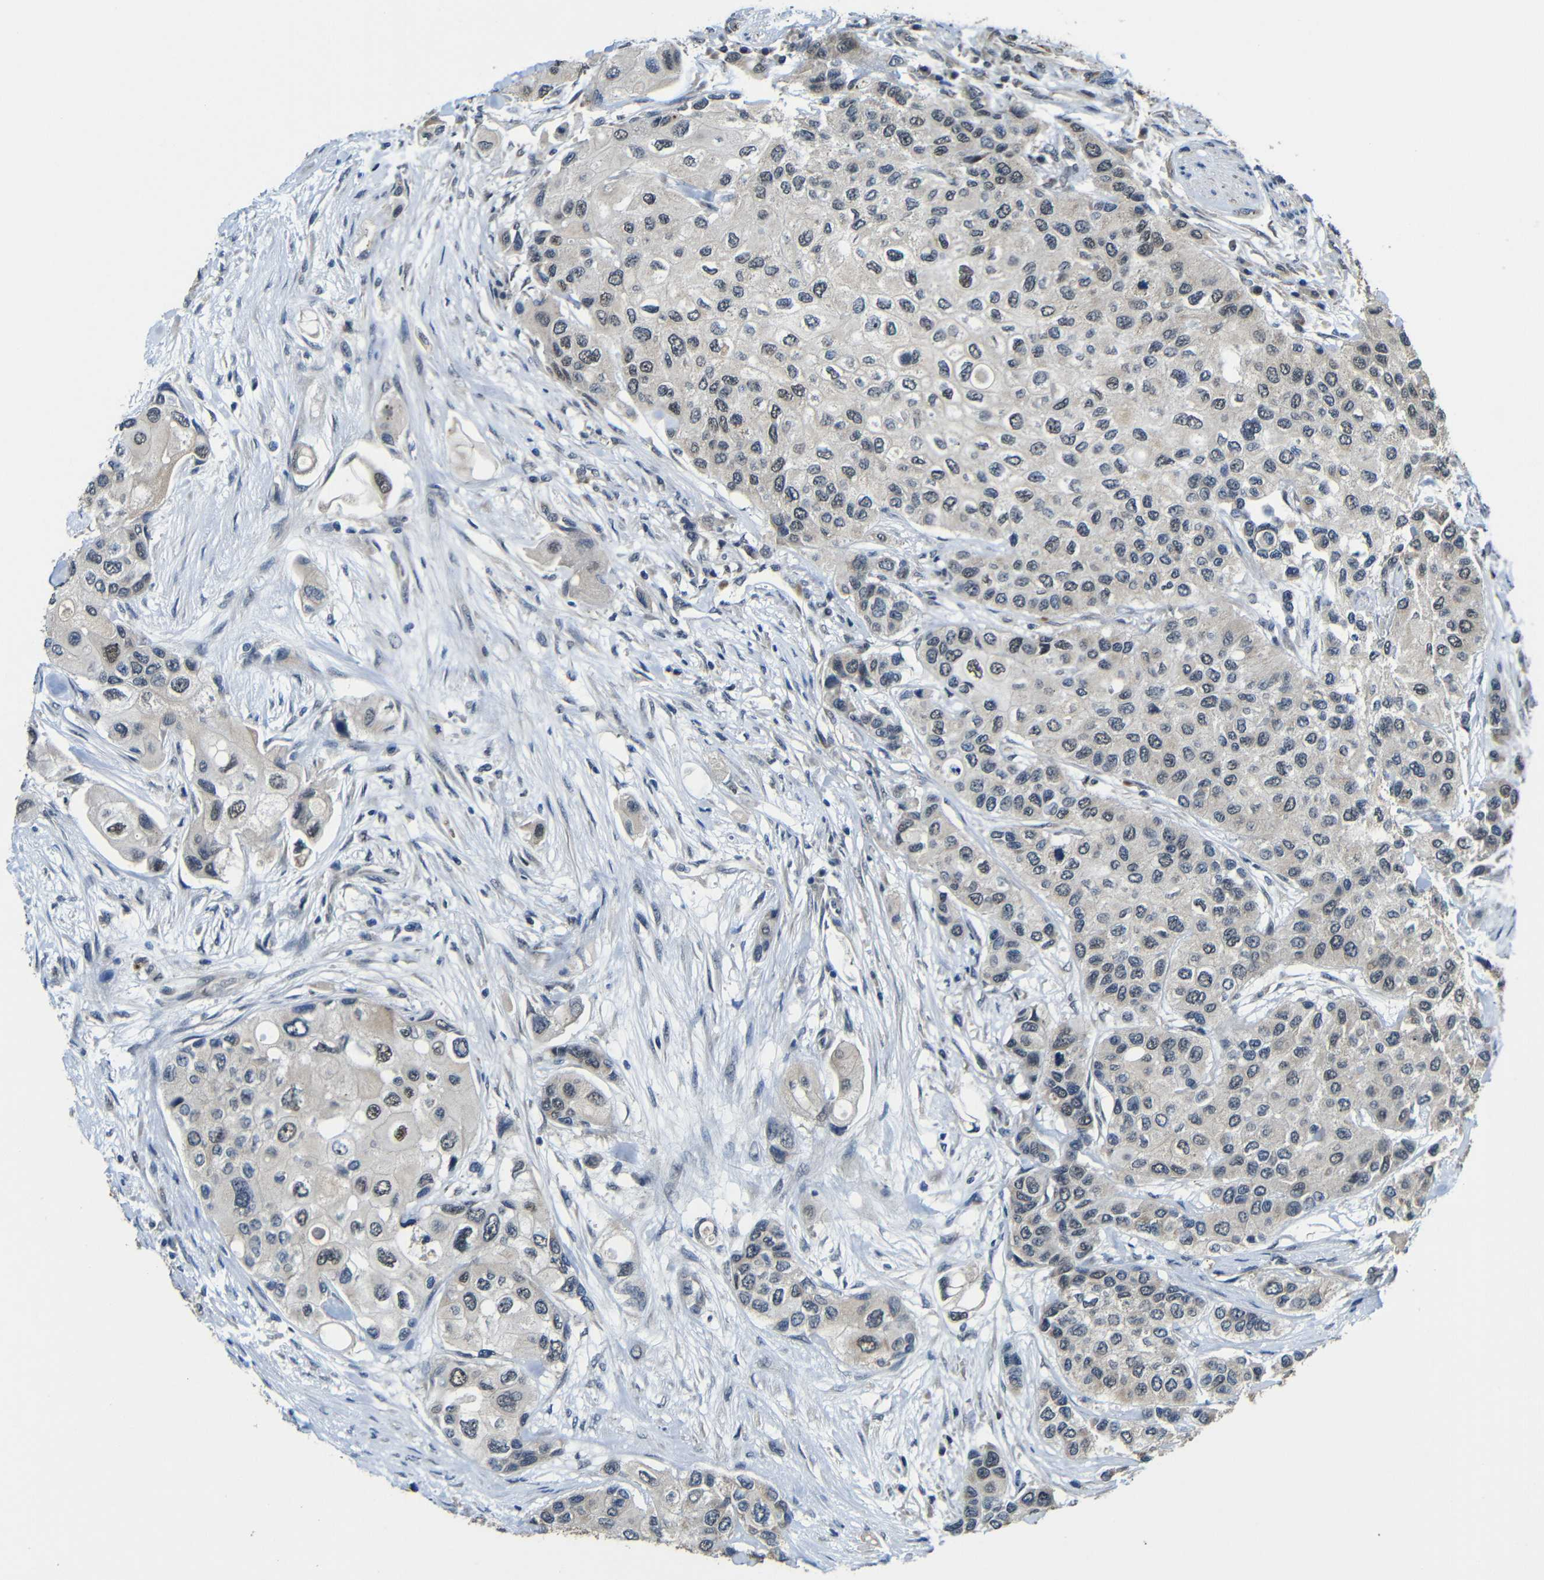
{"staining": {"intensity": "negative", "quantity": "none", "location": "none"}, "tissue": "urothelial cancer", "cell_type": "Tumor cells", "image_type": "cancer", "snomed": [{"axis": "morphology", "description": "Urothelial carcinoma, High grade"}, {"axis": "topography", "description": "Urinary bladder"}], "caption": "The histopathology image demonstrates no staining of tumor cells in urothelial cancer.", "gene": "FAM172A", "patient": {"sex": "female", "age": 56}}